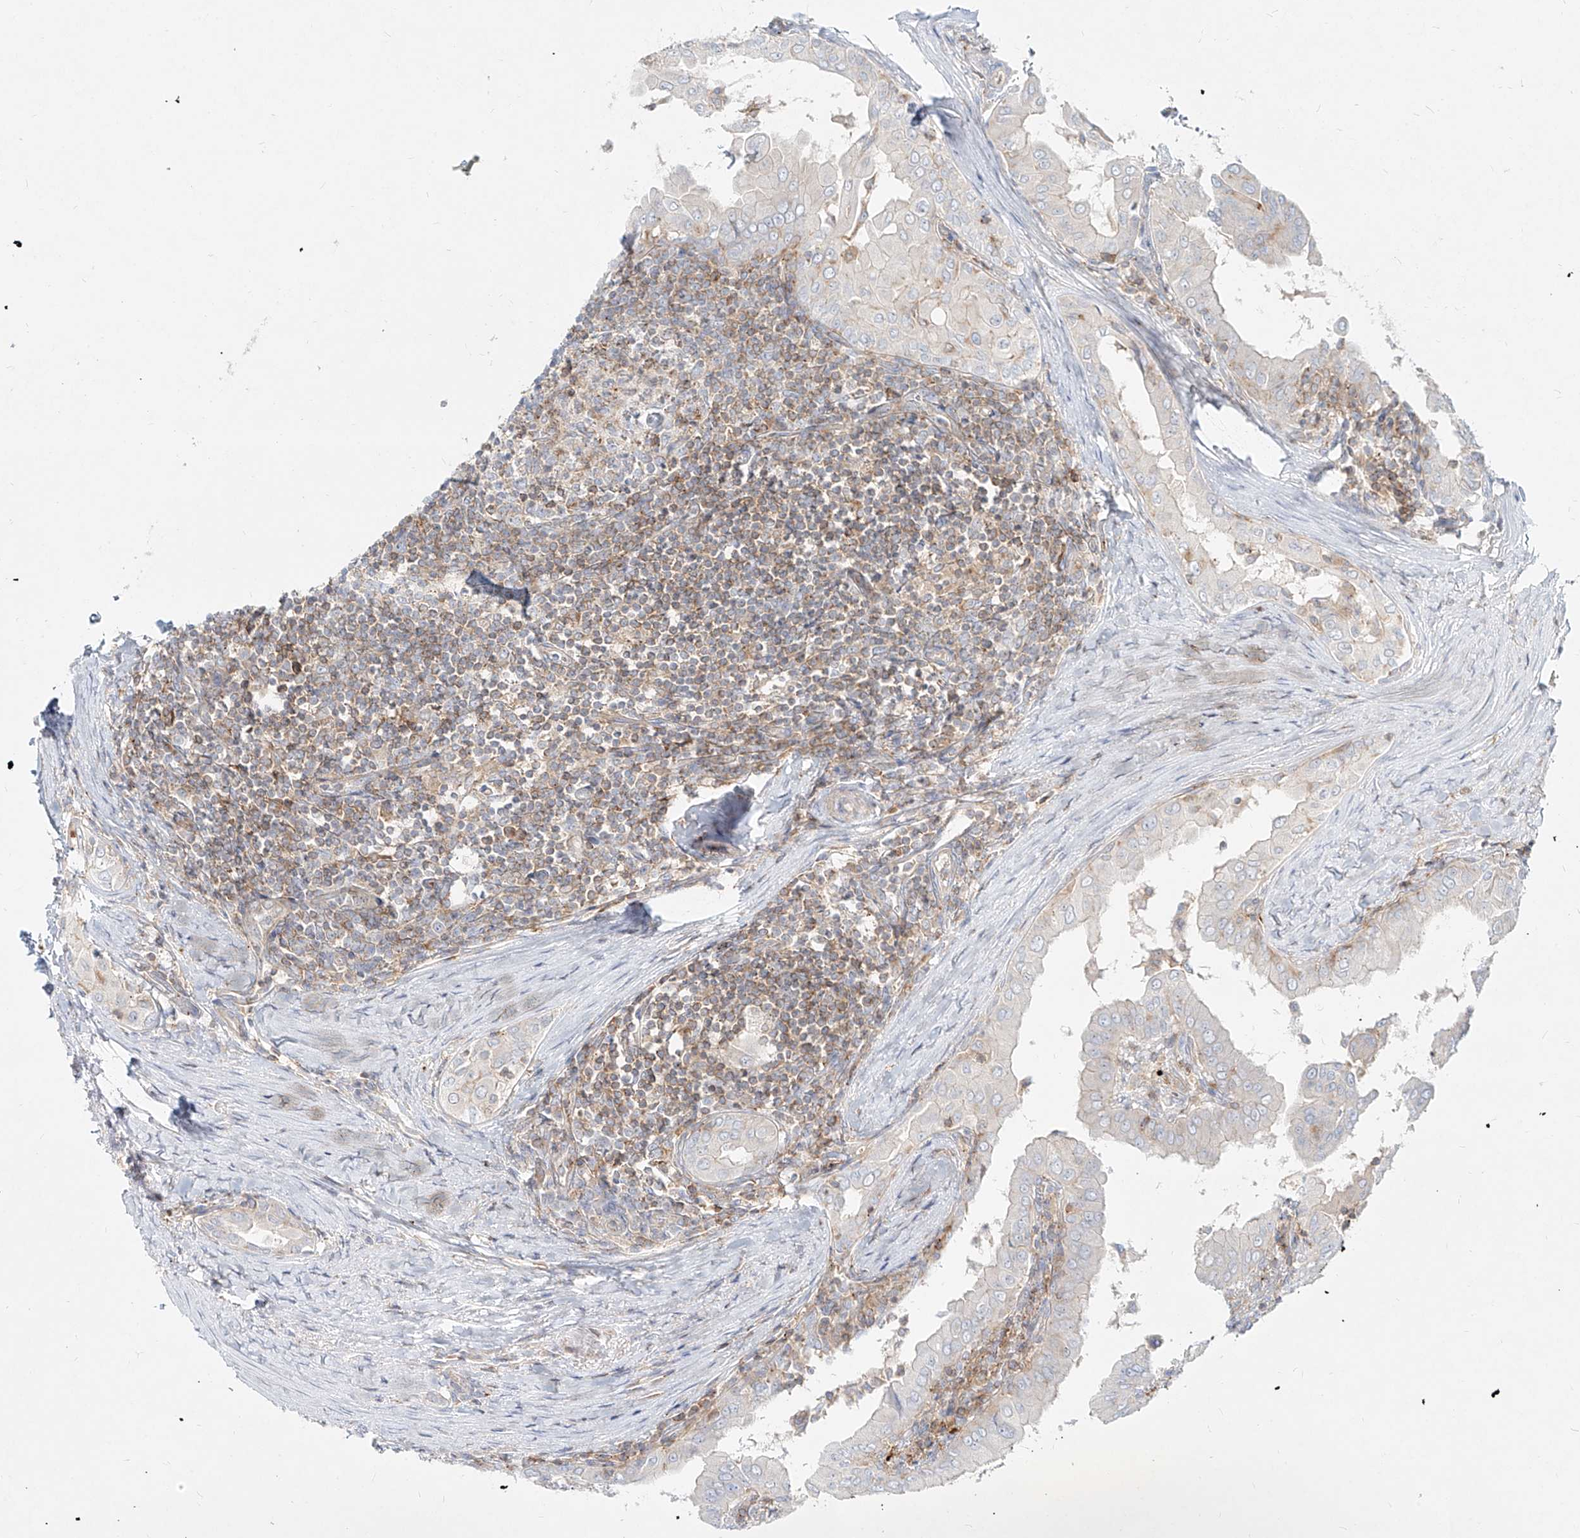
{"staining": {"intensity": "negative", "quantity": "none", "location": "none"}, "tissue": "thyroid cancer", "cell_type": "Tumor cells", "image_type": "cancer", "snomed": [{"axis": "morphology", "description": "Papillary adenocarcinoma, NOS"}, {"axis": "topography", "description": "Thyroid gland"}], "caption": "This is a photomicrograph of immunohistochemistry staining of thyroid cancer, which shows no staining in tumor cells.", "gene": "SLC2A12", "patient": {"sex": "male", "age": 33}}